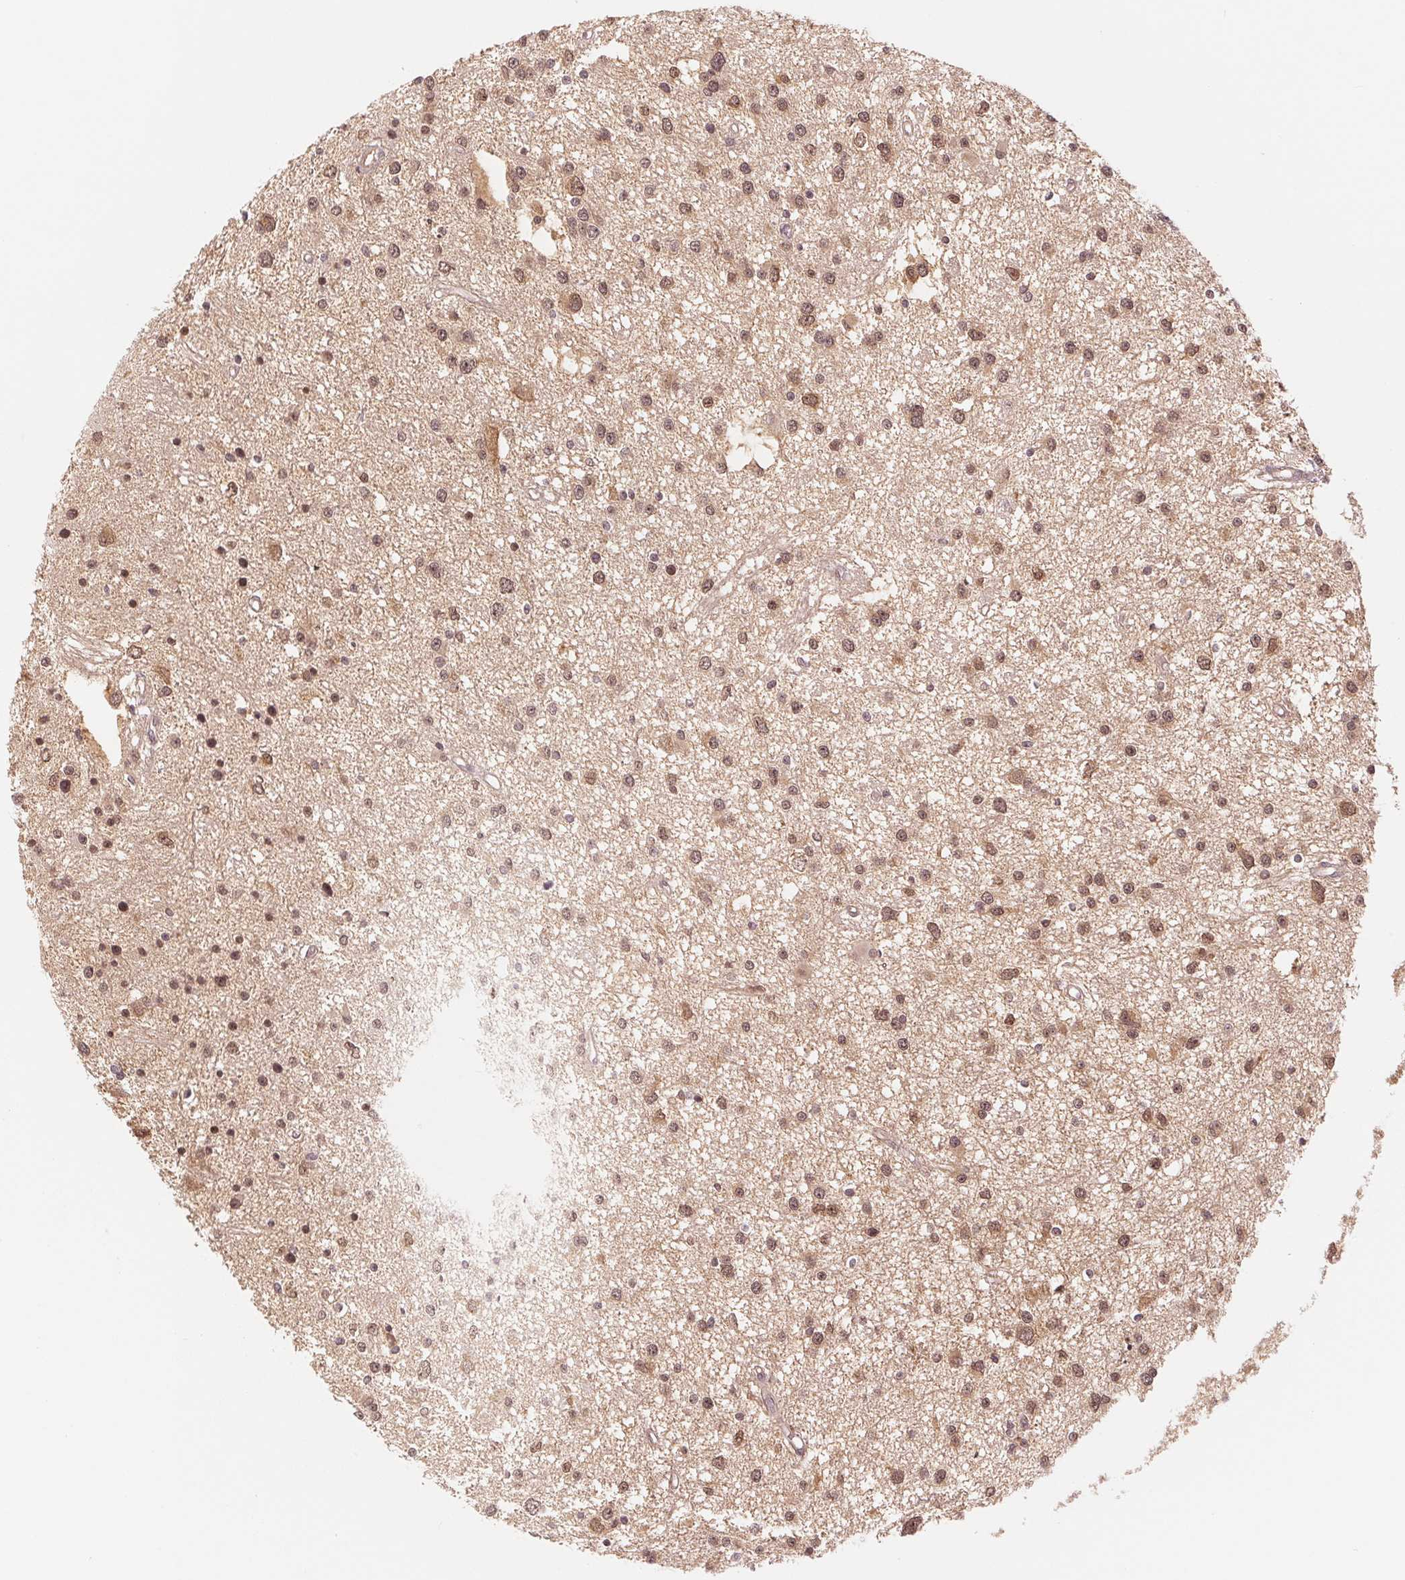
{"staining": {"intensity": "moderate", "quantity": ">75%", "location": "nuclear"}, "tissue": "glioma", "cell_type": "Tumor cells", "image_type": "cancer", "snomed": [{"axis": "morphology", "description": "Glioma, malignant, High grade"}, {"axis": "topography", "description": "Brain"}], "caption": "Human malignant glioma (high-grade) stained with a protein marker demonstrates moderate staining in tumor cells.", "gene": "ERI3", "patient": {"sex": "male", "age": 54}}